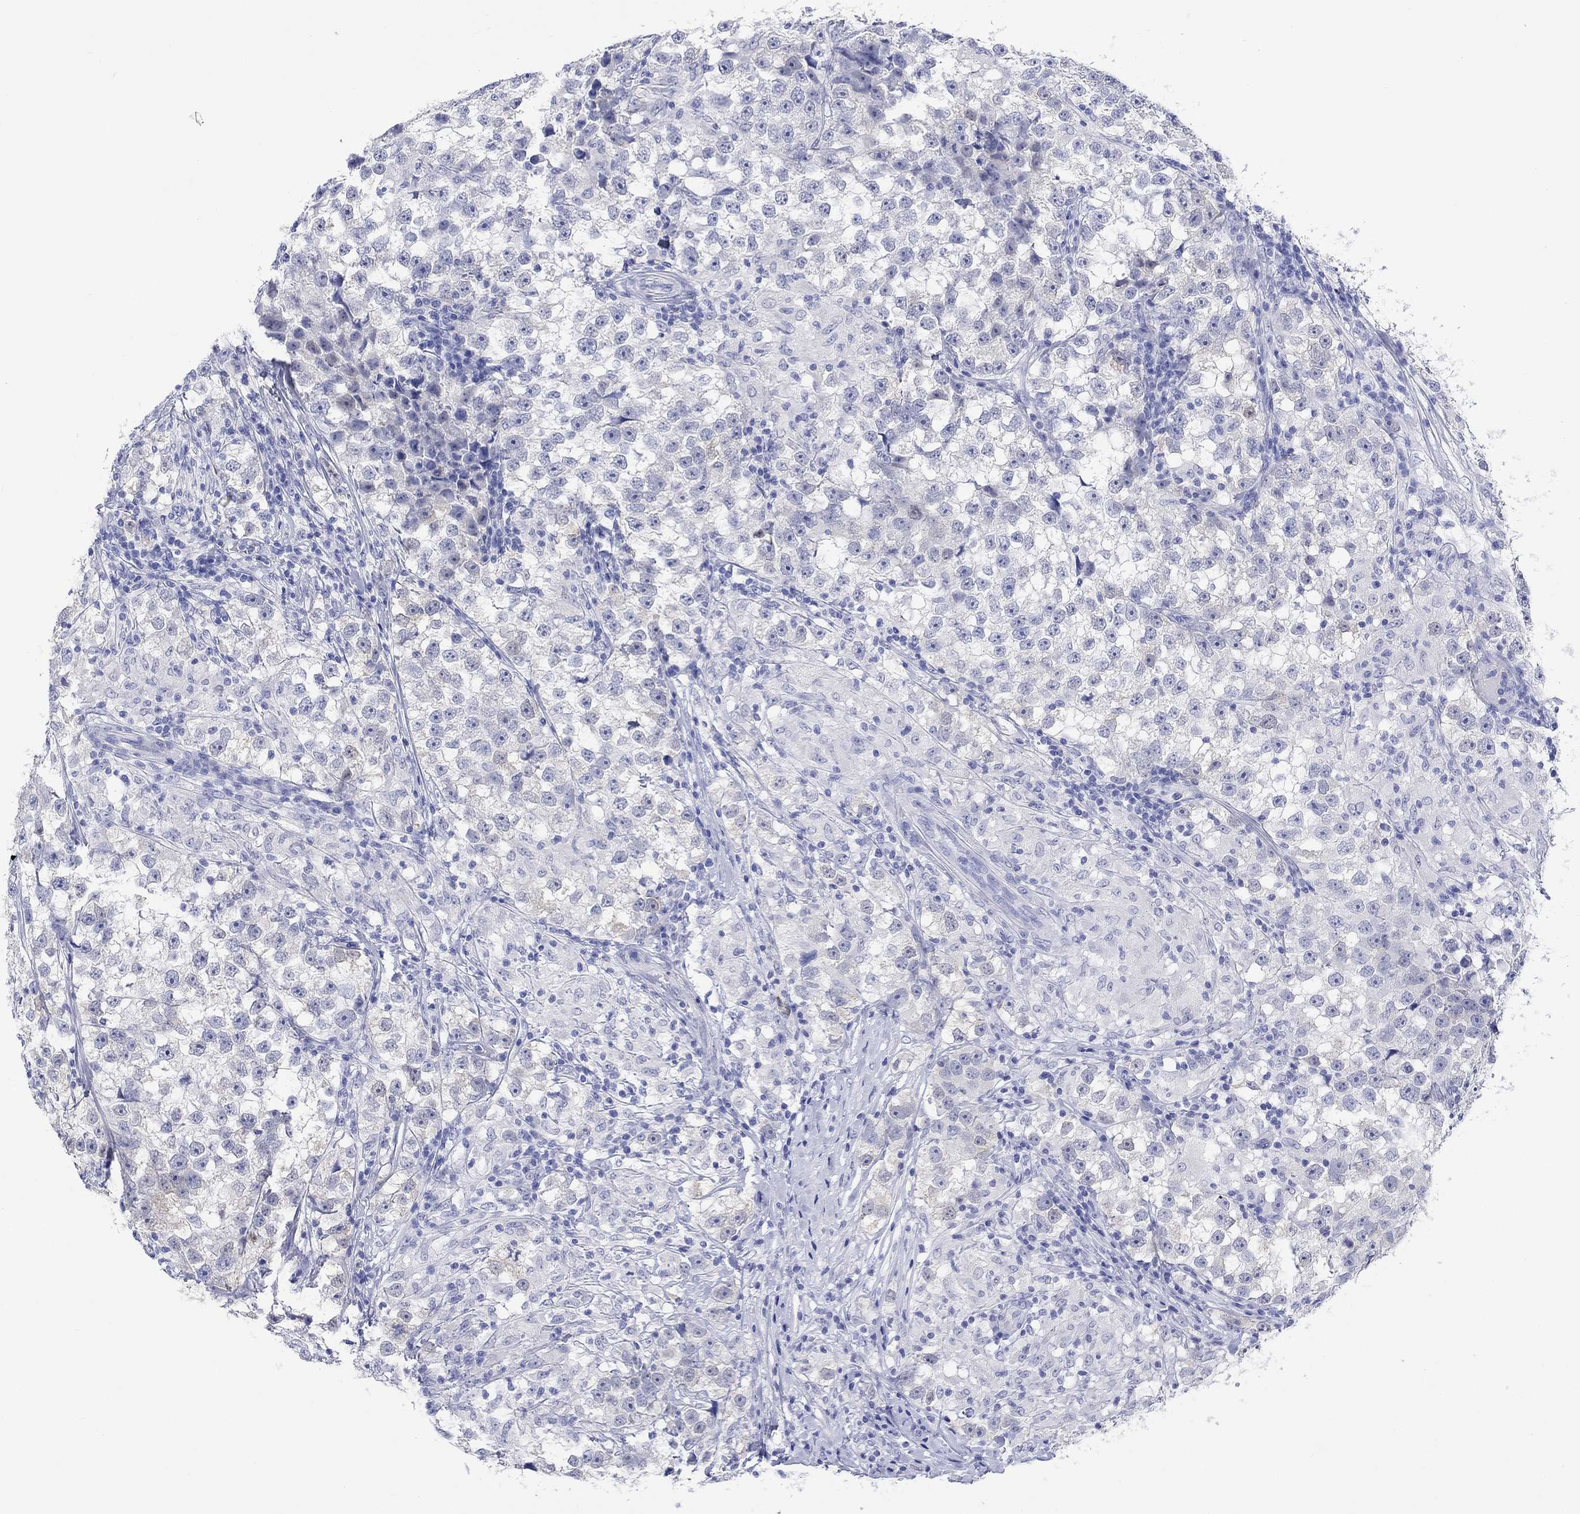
{"staining": {"intensity": "negative", "quantity": "none", "location": "none"}, "tissue": "testis cancer", "cell_type": "Tumor cells", "image_type": "cancer", "snomed": [{"axis": "morphology", "description": "Seminoma, NOS"}, {"axis": "topography", "description": "Testis"}], "caption": "IHC image of neoplastic tissue: testis cancer (seminoma) stained with DAB reveals no significant protein staining in tumor cells.", "gene": "MSI1", "patient": {"sex": "male", "age": 46}}